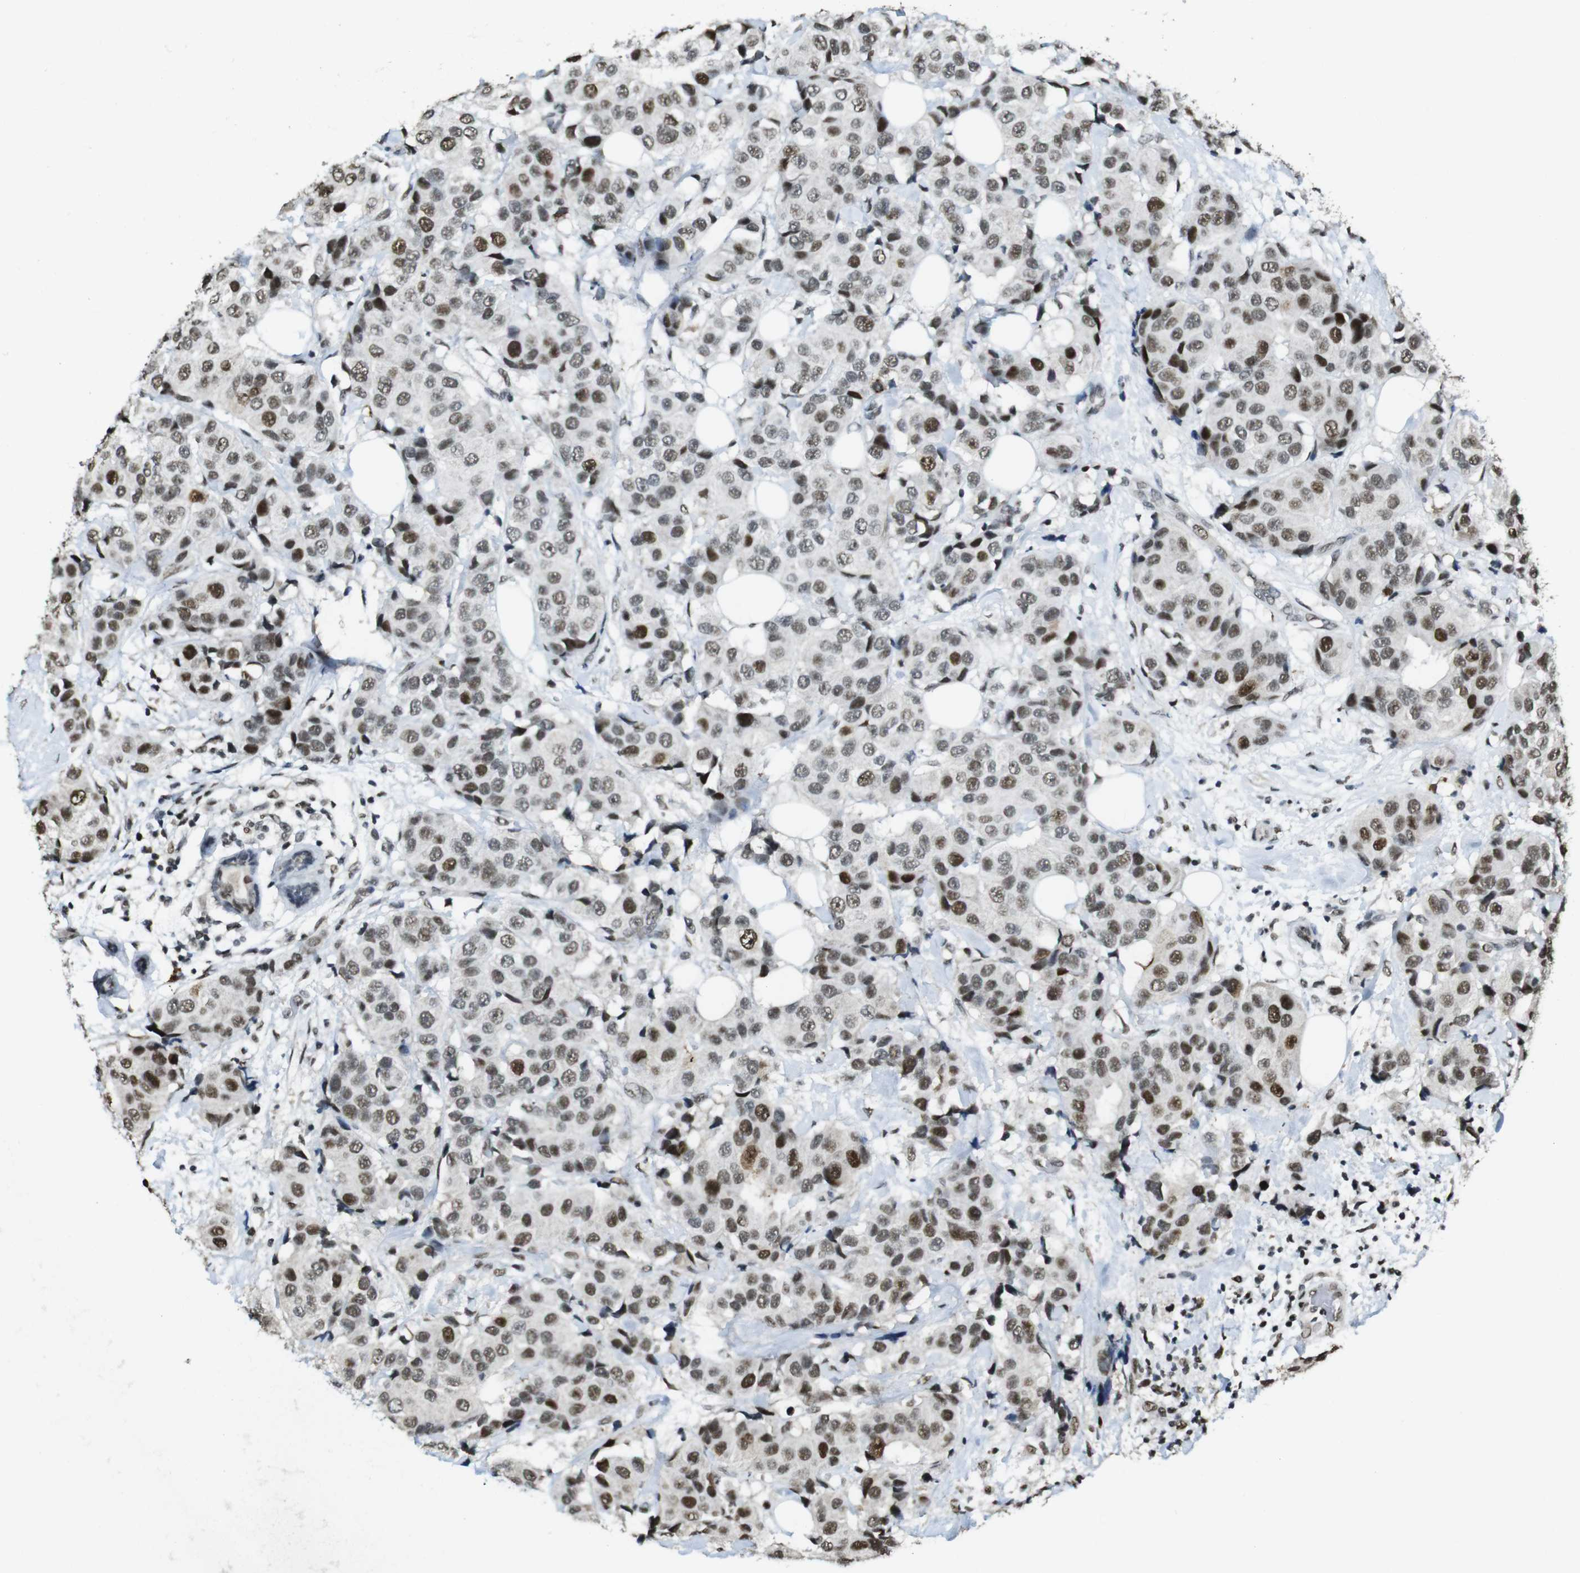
{"staining": {"intensity": "weak", "quantity": ">75%", "location": "nuclear"}, "tissue": "breast cancer", "cell_type": "Tumor cells", "image_type": "cancer", "snomed": [{"axis": "morphology", "description": "Normal tissue, NOS"}, {"axis": "morphology", "description": "Duct carcinoma"}, {"axis": "topography", "description": "Breast"}], "caption": "Breast intraductal carcinoma was stained to show a protein in brown. There is low levels of weak nuclear expression in about >75% of tumor cells.", "gene": "CSNK2B", "patient": {"sex": "female", "age": 39}}